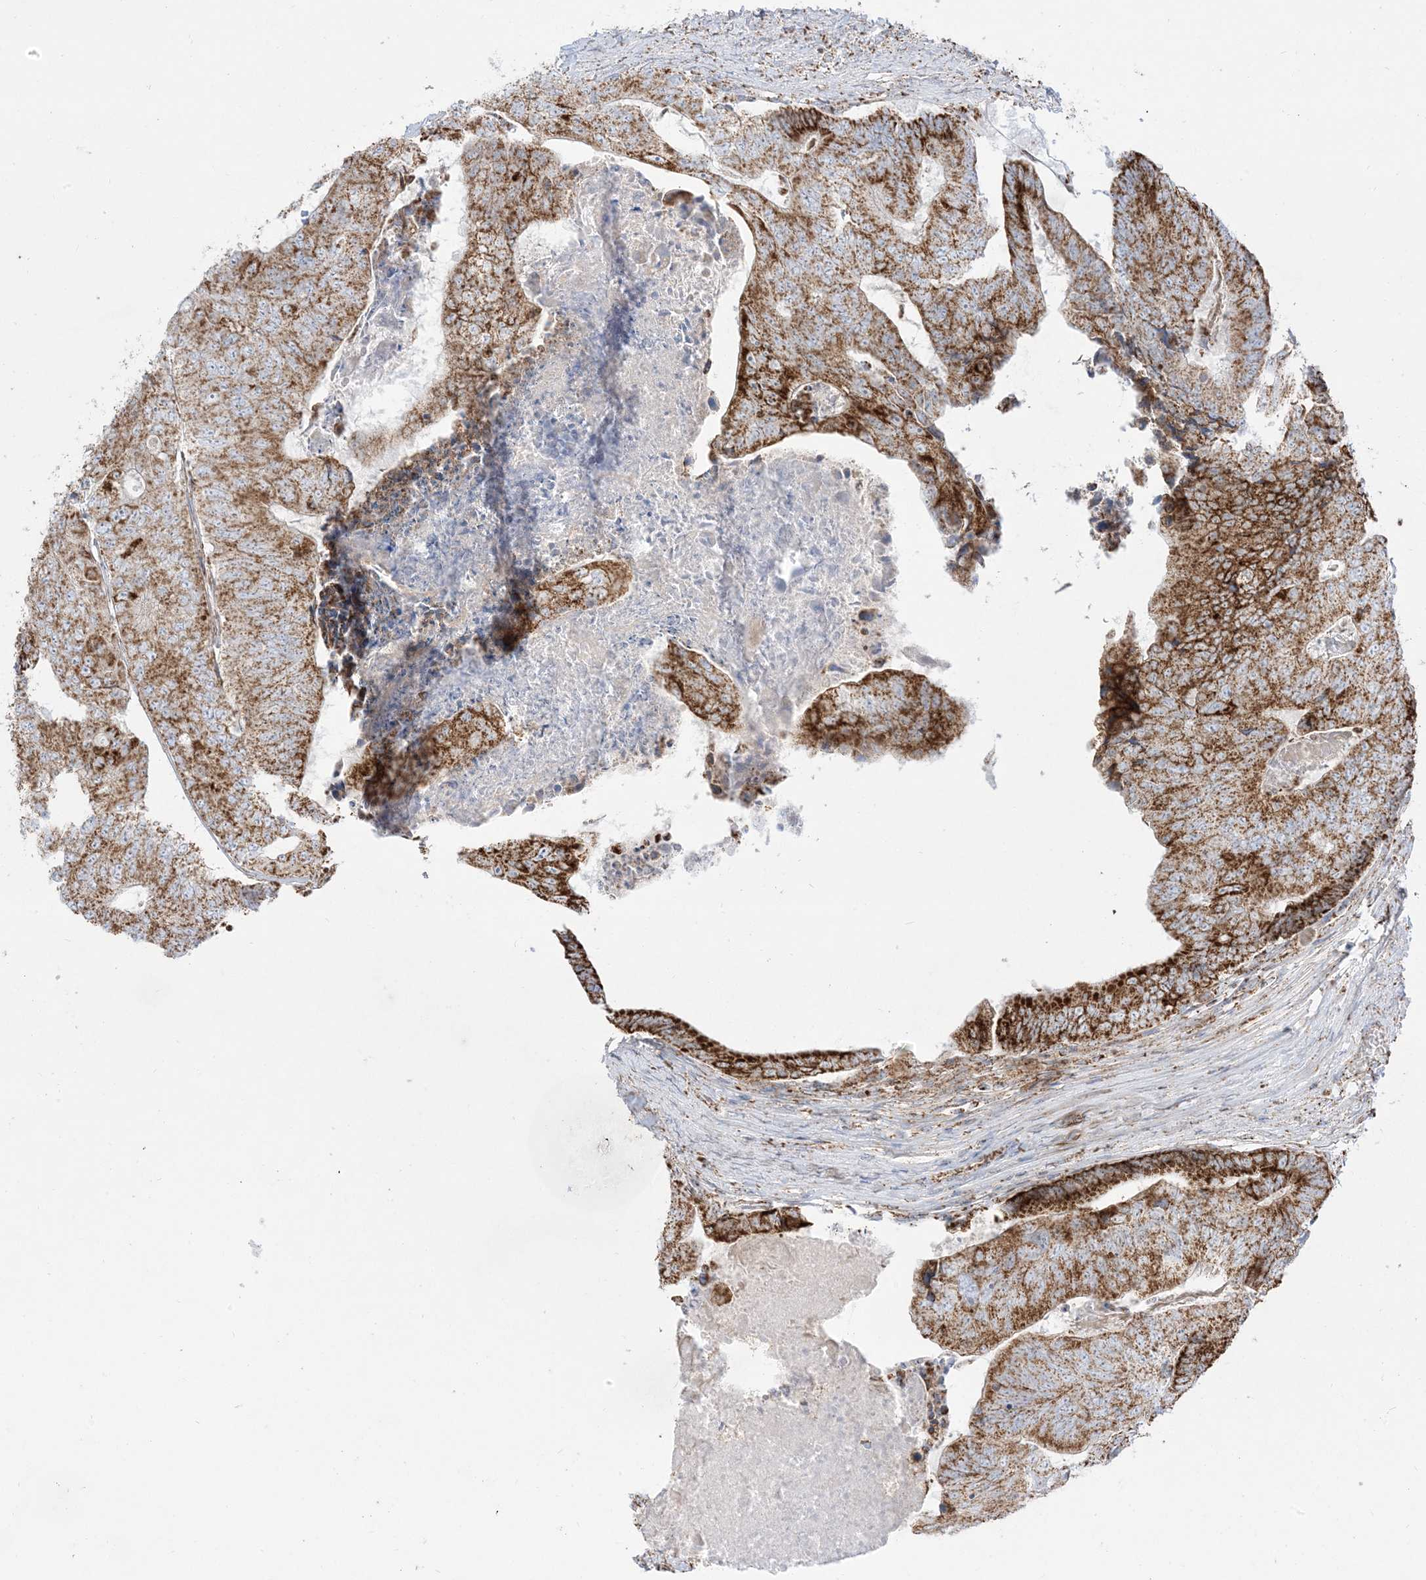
{"staining": {"intensity": "strong", "quantity": ">75%", "location": "cytoplasmic/membranous"}, "tissue": "colorectal cancer", "cell_type": "Tumor cells", "image_type": "cancer", "snomed": [{"axis": "morphology", "description": "Adenocarcinoma, NOS"}, {"axis": "topography", "description": "Colon"}], "caption": "Human colorectal cancer stained for a protein (brown) displays strong cytoplasmic/membranous positive positivity in about >75% of tumor cells.", "gene": "MRPS36", "patient": {"sex": "female", "age": 67}}